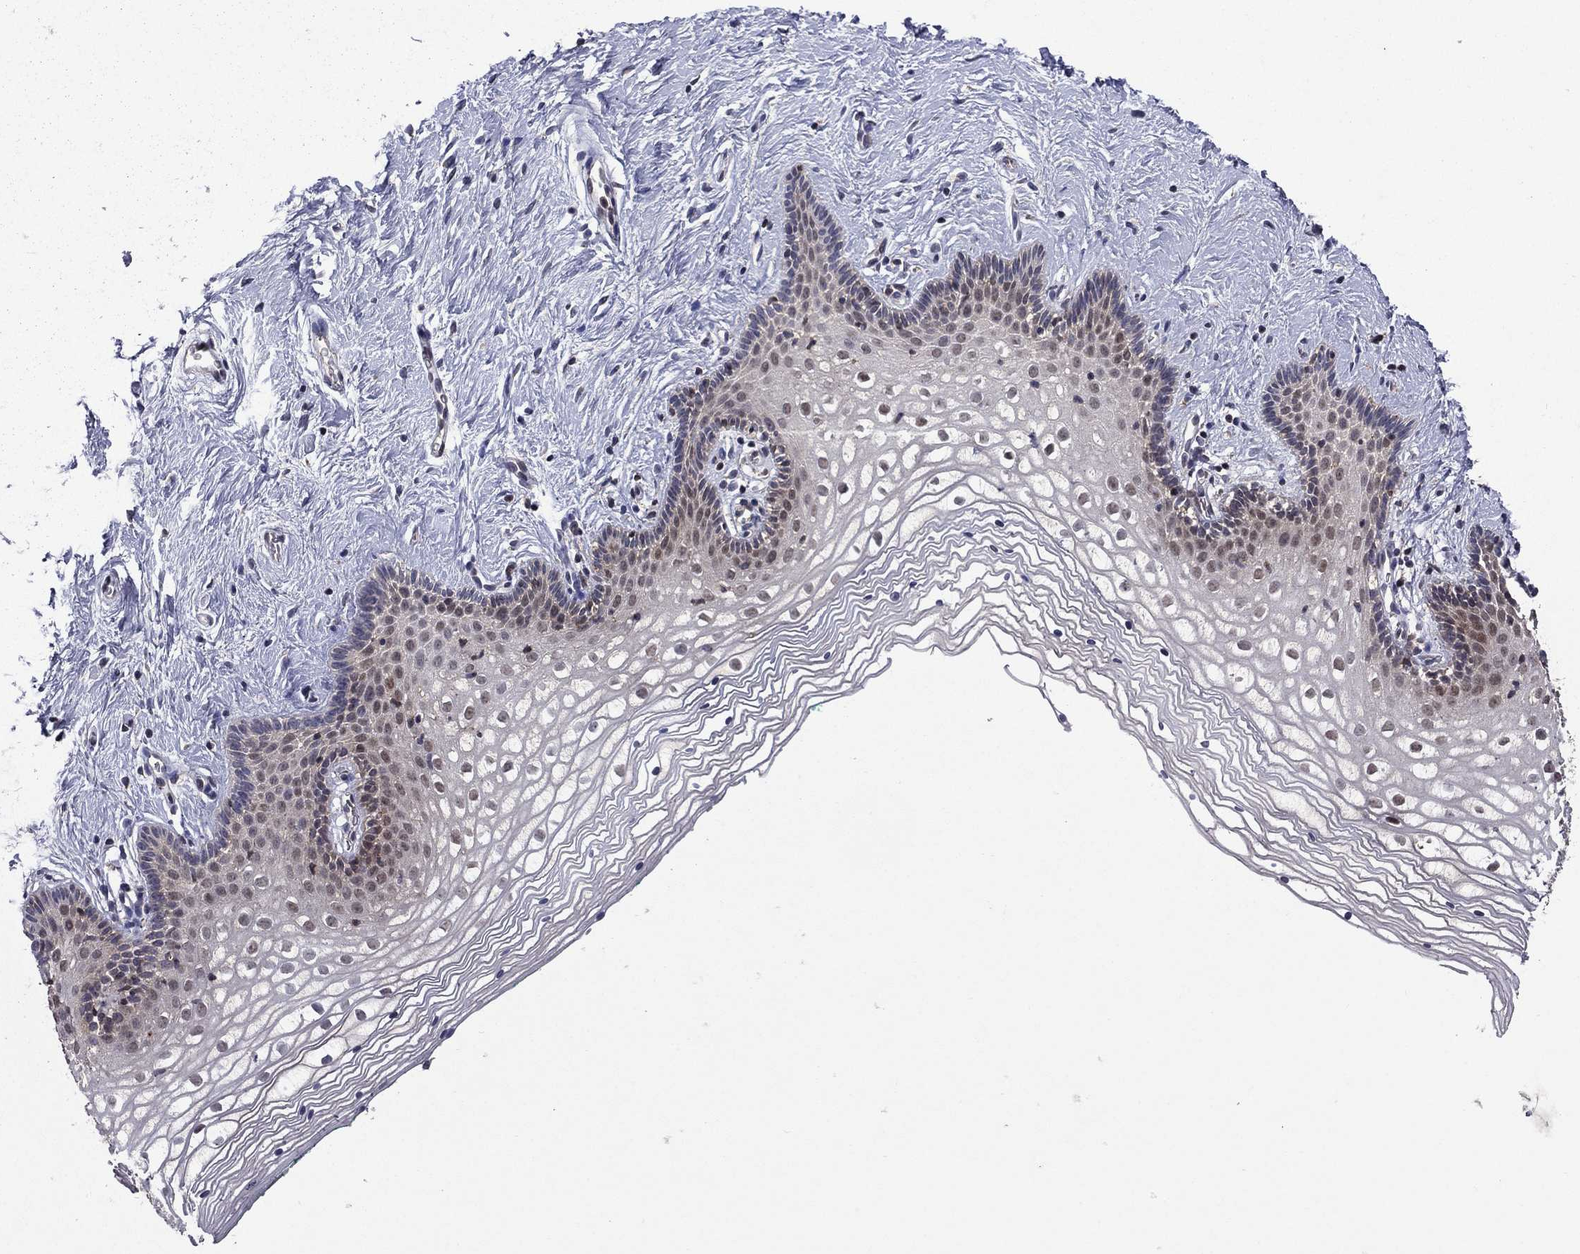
{"staining": {"intensity": "weak", "quantity": "25%-75%", "location": "nuclear"}, "tissue": "vagina", "cell_type": "Squamous epithelial cells", "image_type": "normal", "snomed": [{"axis": "morphology", "description": "Normal tissue, NOS"}, {"axis": "topography", "description": "Vagina"}], "caption": "Human vagina stained with a brown dye reveals weak nuclear positive positivity in about 25%-75% of squamous epithelial cells.", "gene": "APPBP2", "patient": {"sex": "female", "age": 36}}